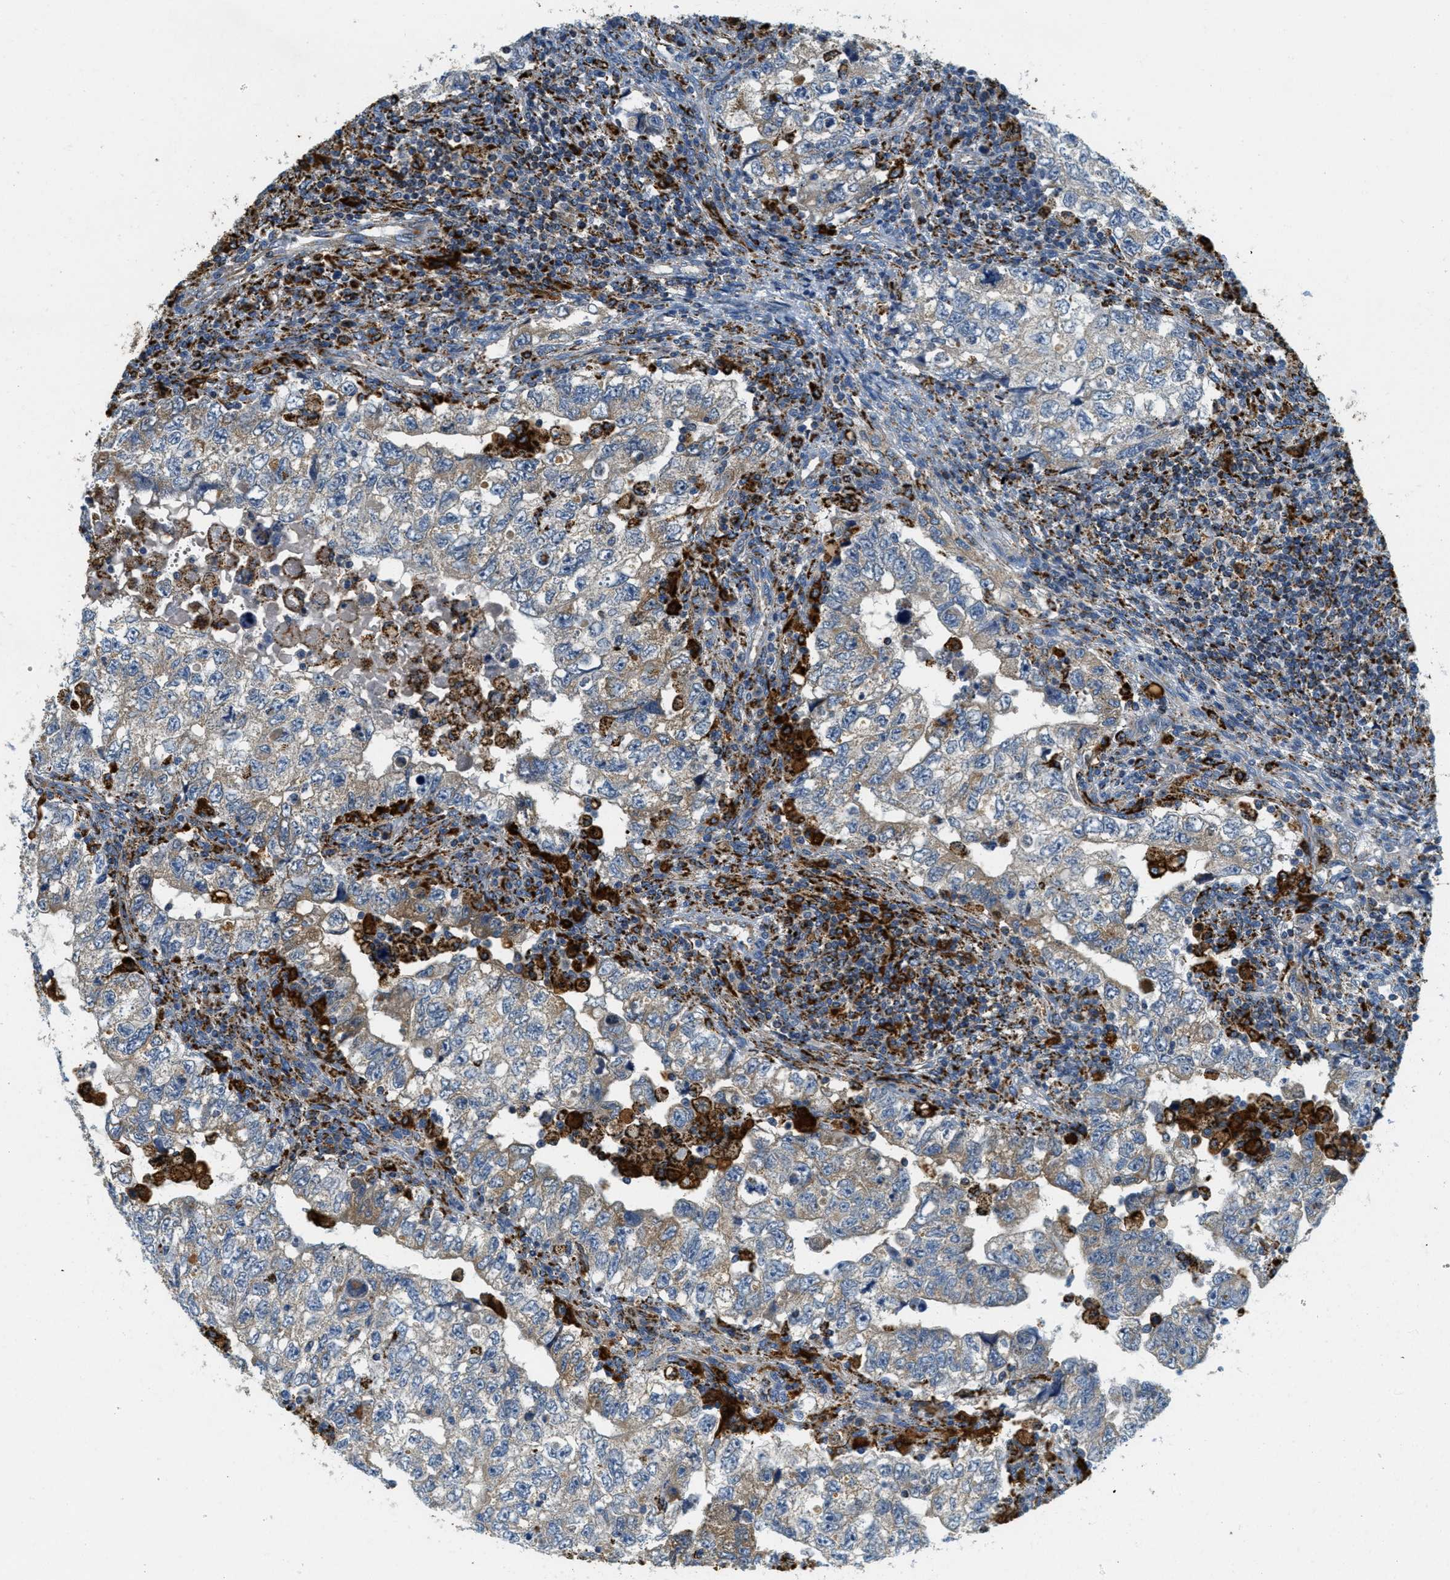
{"staining": {"intensity": "negative", "quantity": "none", "location": "none"}, "tissue": "testis cancer", "cell_type": "Tumor cells", "image_type": "cancer", "snomed": [{"axis": "morphology", "description": "Carcinoma, Embryonal, NOS"}, {"axis": "topography", "description": "Testis"}], "caption": "Testis cancer (embryonal carcinoma) stained for a protein using IHC displays no expression tumor cells.", "gene": "HLCS", "patient": {"sex": "male", "age": 36}}